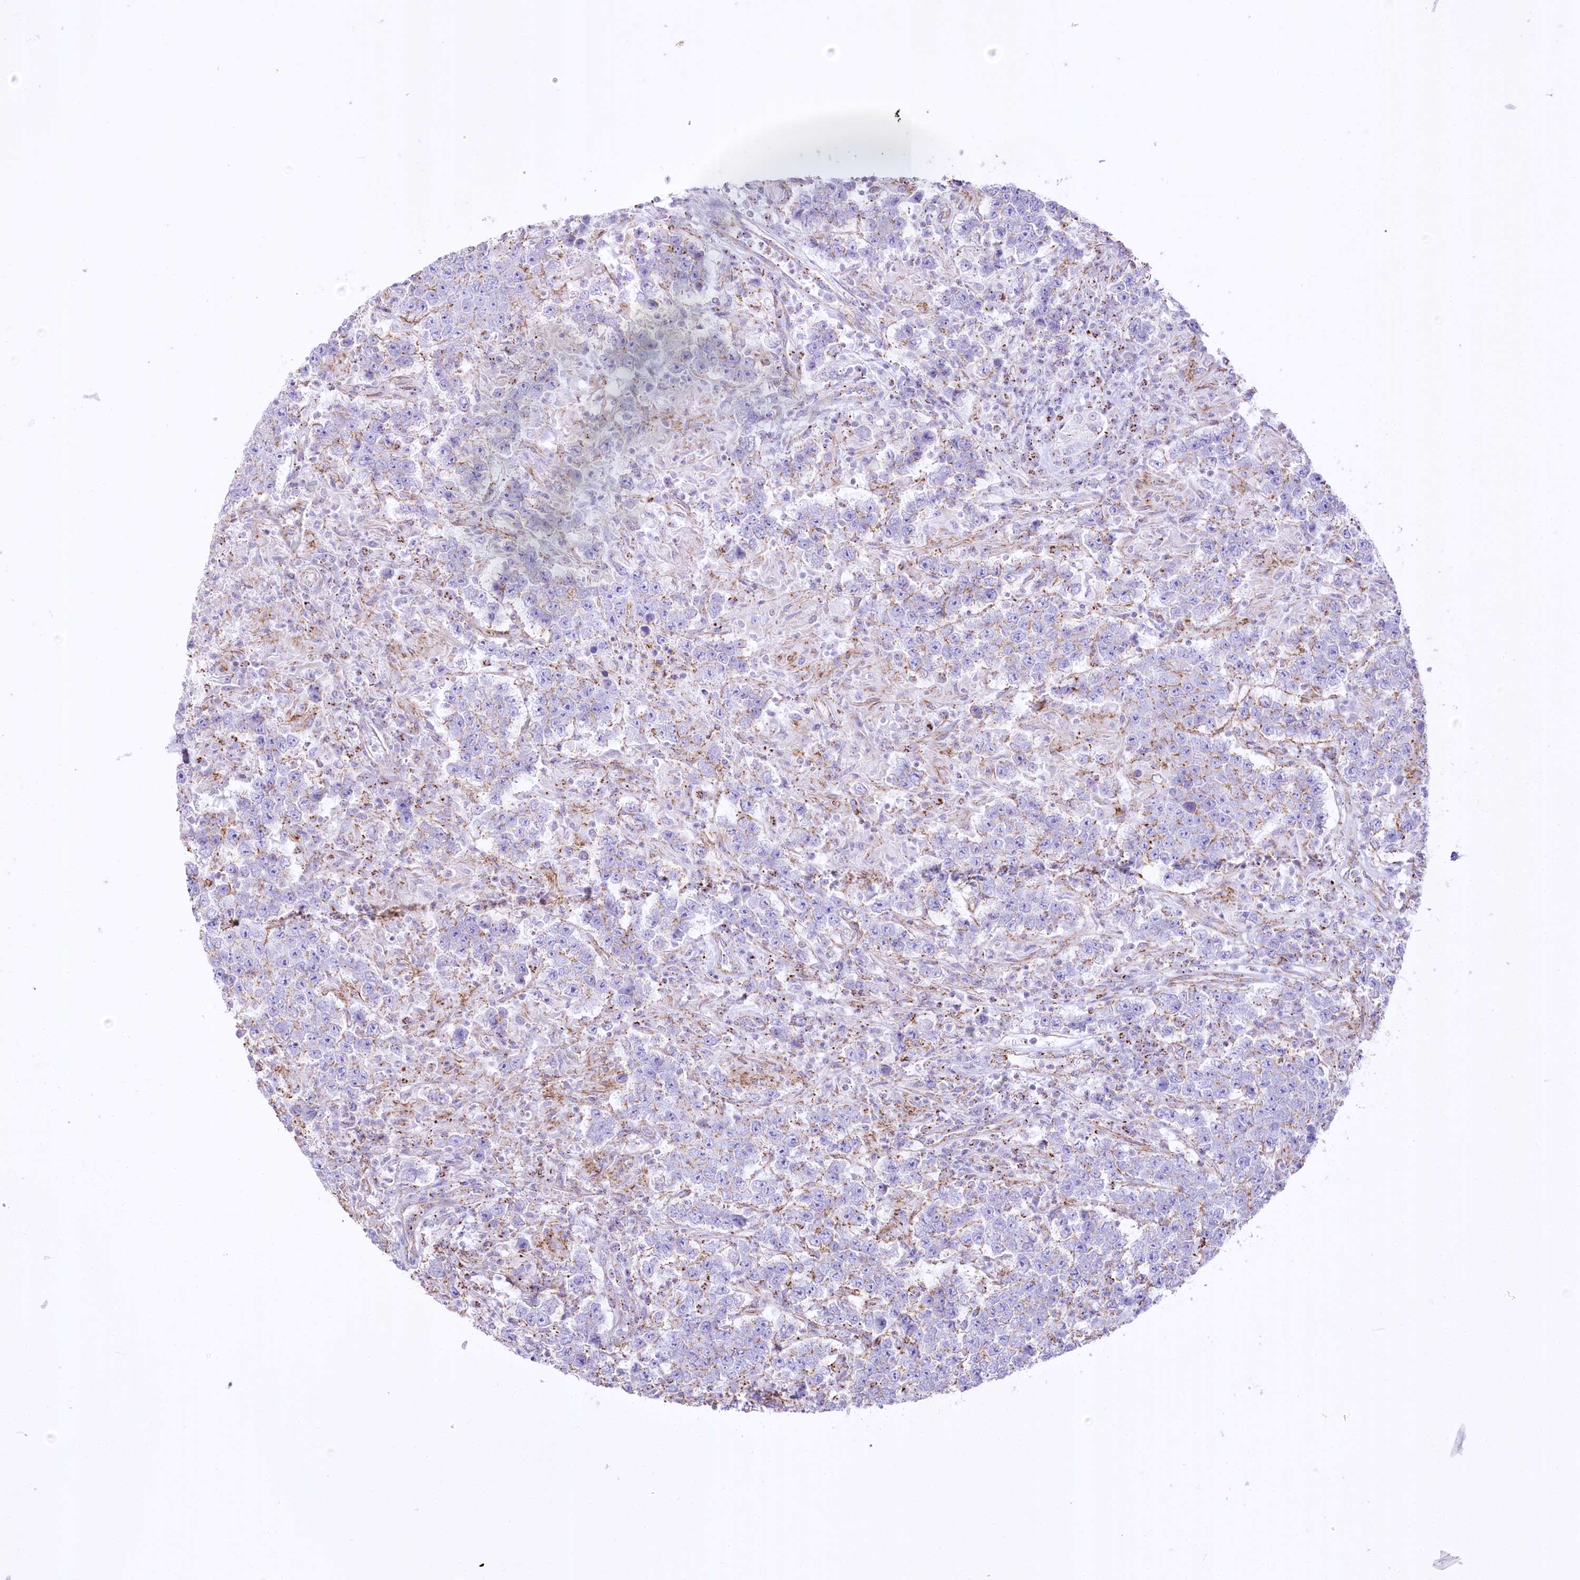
{"staining": {"intensity": "negative", "quantity": "none", "location": "none"}, "tissue": "testis cancer", "cell_type": "Tumor cells", "image_type": "cancer", "snomed": [{"axis": "morphology", "description": "Normal tissue, NOS"}, {"axis": "morphology", "description": "Urothelial carcinoma, High grade"}, {"axis": "morphology", "description": "Seminoma, NOS"}, {"axis": "morphology", "description": "Carcinoma, Embryonal, NOS"}, {"axis": "topography", "description": "Urinary bladder"}, {"axis": "topography", "description": "Testis"}], "caption": "Immunohistochemical staining of human embryonal carcinoma (testis) reveals no significant expression in tumor cells. (DAB immunohistochemistry, high magnification).", "gene": "FAM216A", "patient": {"sex": "male", "age": 41}}